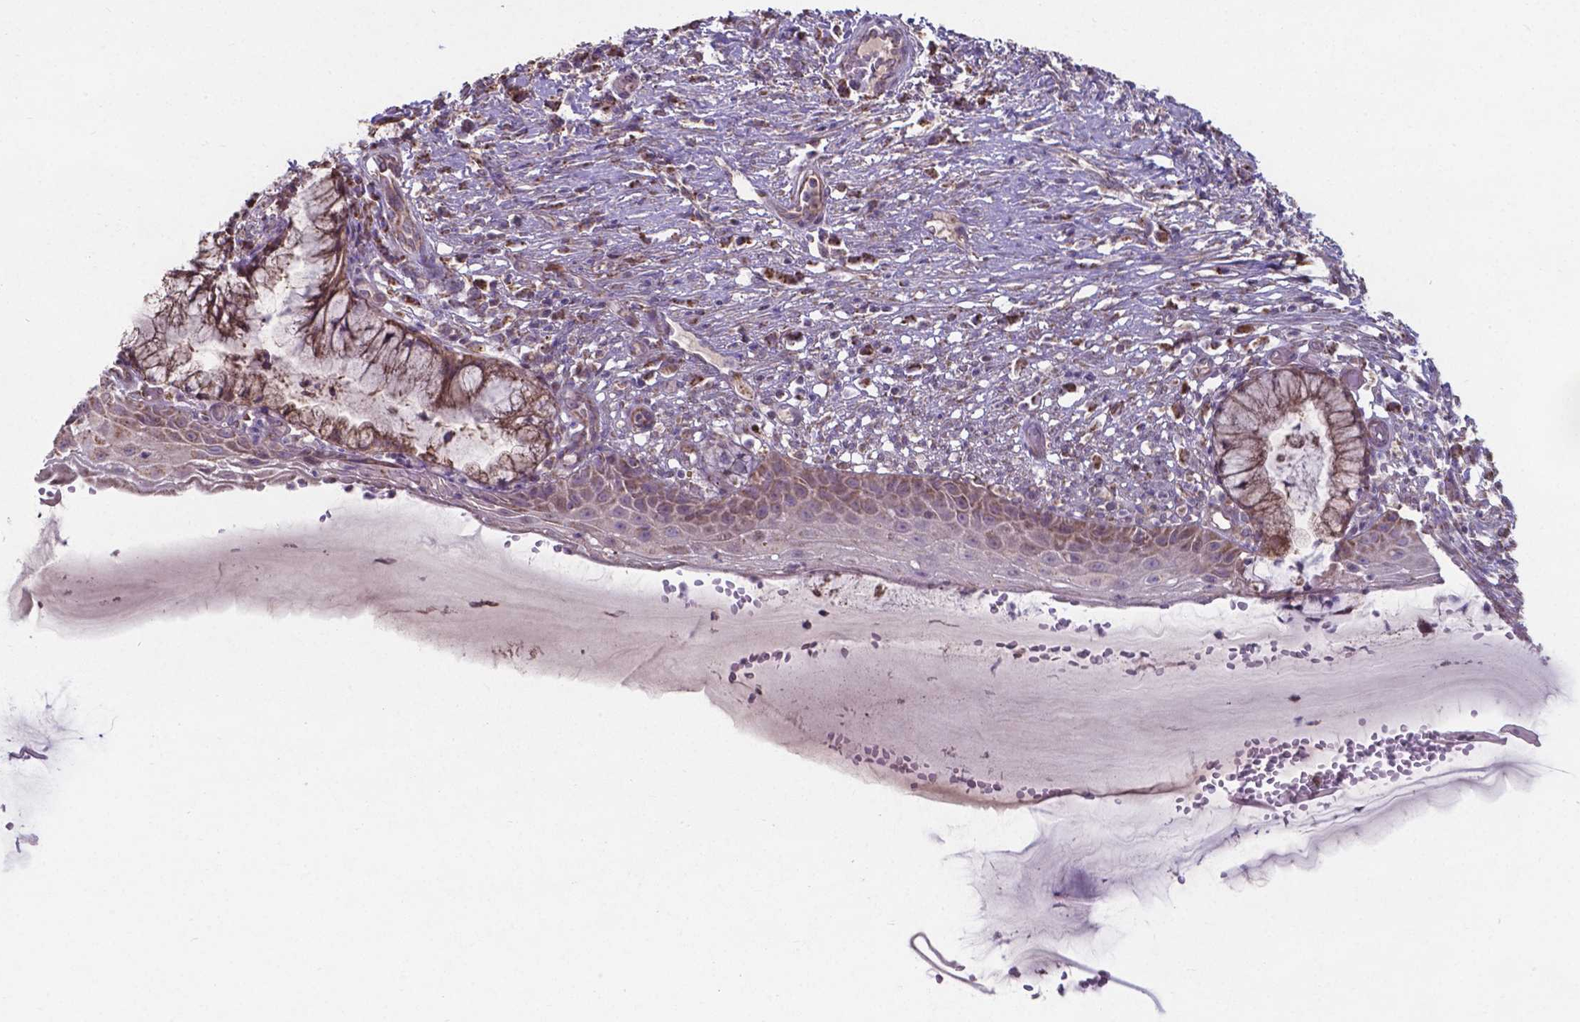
{"staining": {"intensity": "weak", "quantity": "25%-75%", "location": "cytoplasmic/membranous"}, "tissue": "cervix", "cell_type": "Glandular cells", "image_type": "normal", "snomed": [{"axis": "morphology", "description": "Normal tissue, NOS"}, {"axis": "topography", "description": "Cervix"}], "caption": "This photomicrograph displays immunohistochemistry staining of normal human cervix, with low weak cytoplasmic/membranous staining in approximately 25%-75% of glandular cells.", "gene": "FAM114A1", "patient": {"sex": "female", "age": 37}}